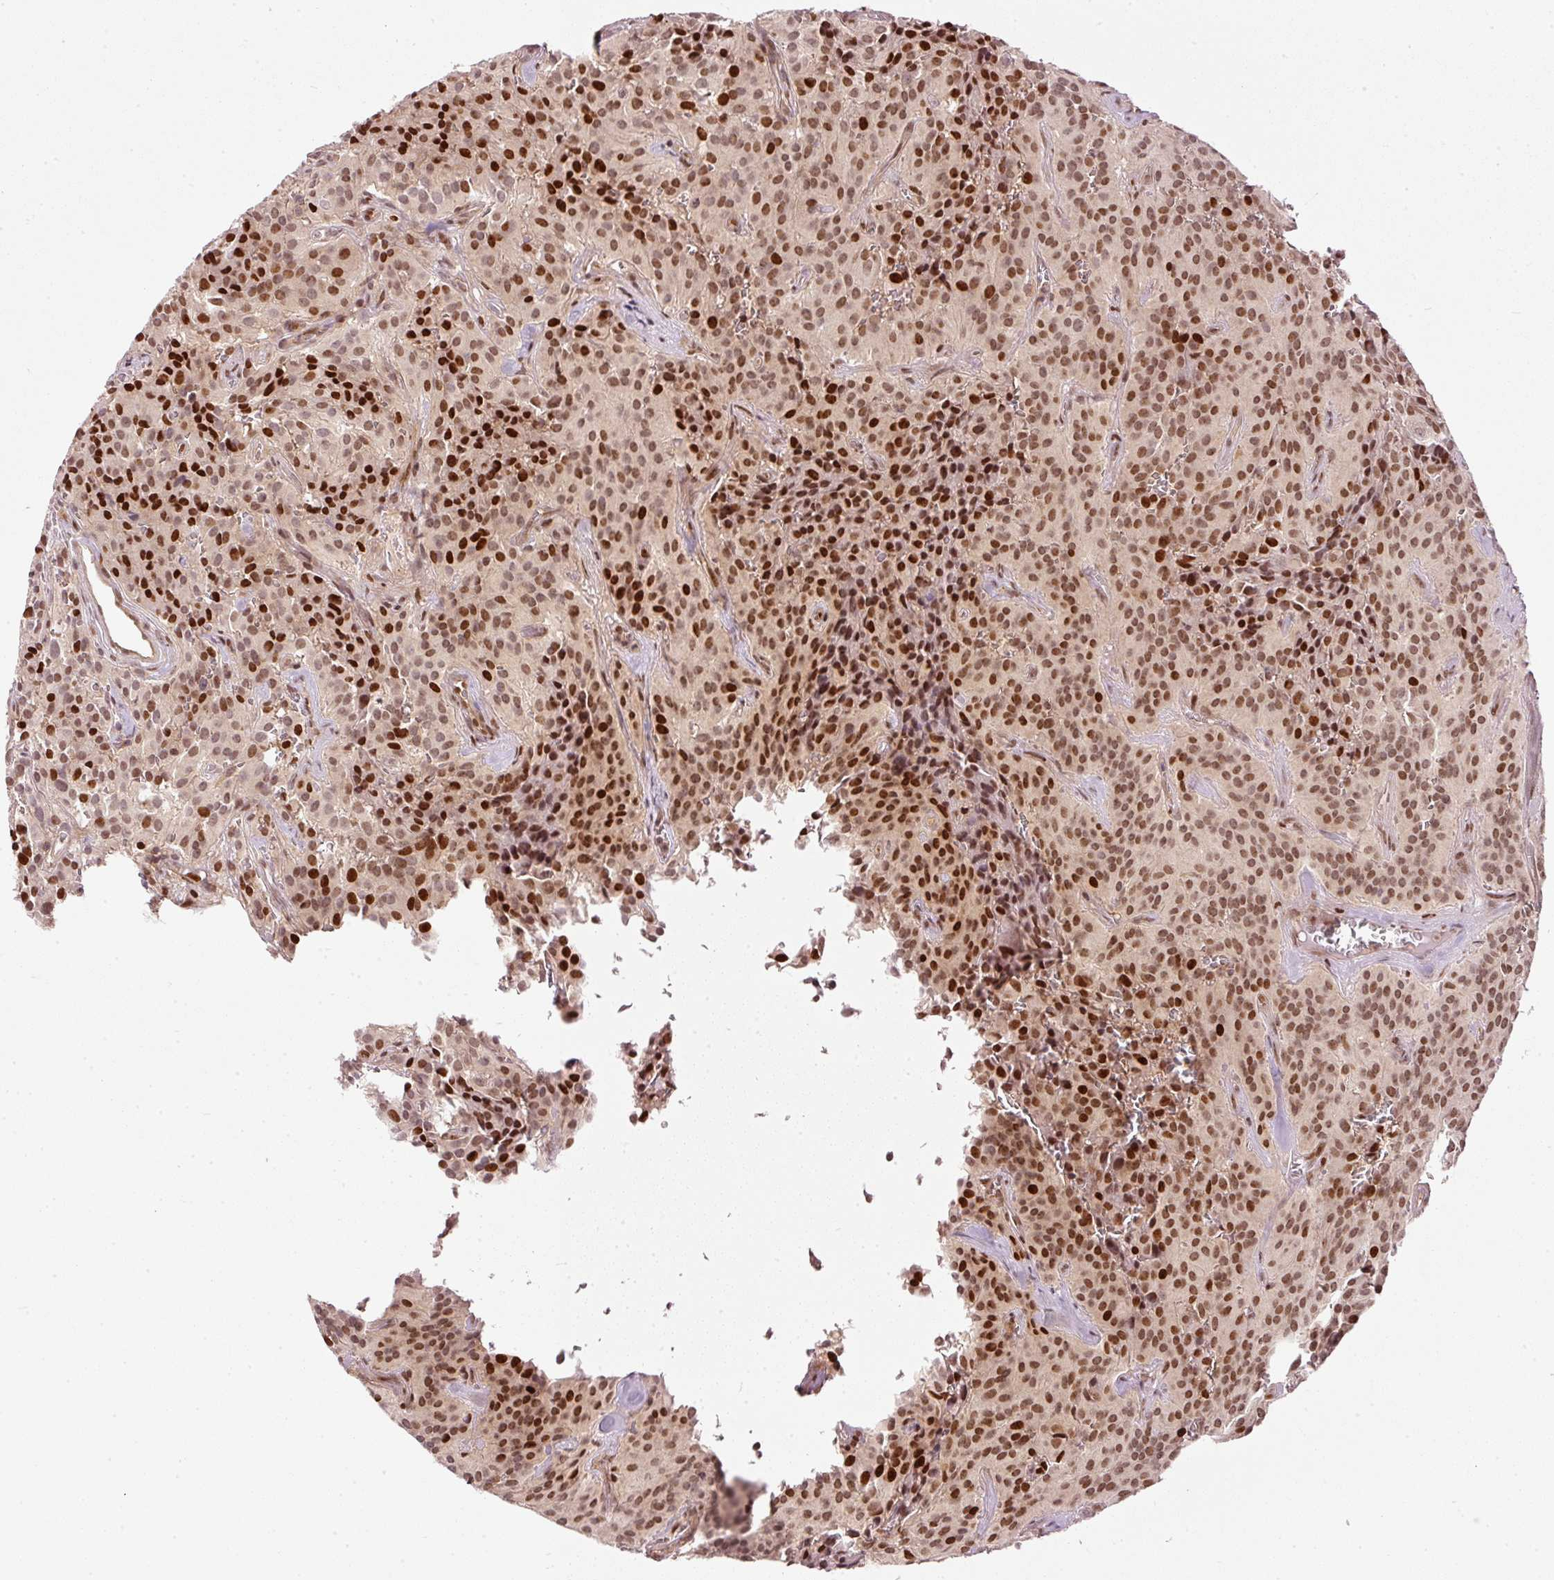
{"staining": {"intensity": "strong", "quantity": ">75%", "location": "nuclear"}, "tissue": "glioma", "cell_type": "Tumor cells", "image_type": "cancer", "snomed": [{"axis": "morphology", "description": "Glioma, malignant, Low grade"}, {"axis": "topography", "description": "Brain"}], "caption": "This is an image of immunohistochemistry (IHC) staining of malignant glioma (low-grade), which shows strong staining in the nuclear of tumor cells.", "gene": "ZNF778", "patient": {"sex": "male", "age": 42}}